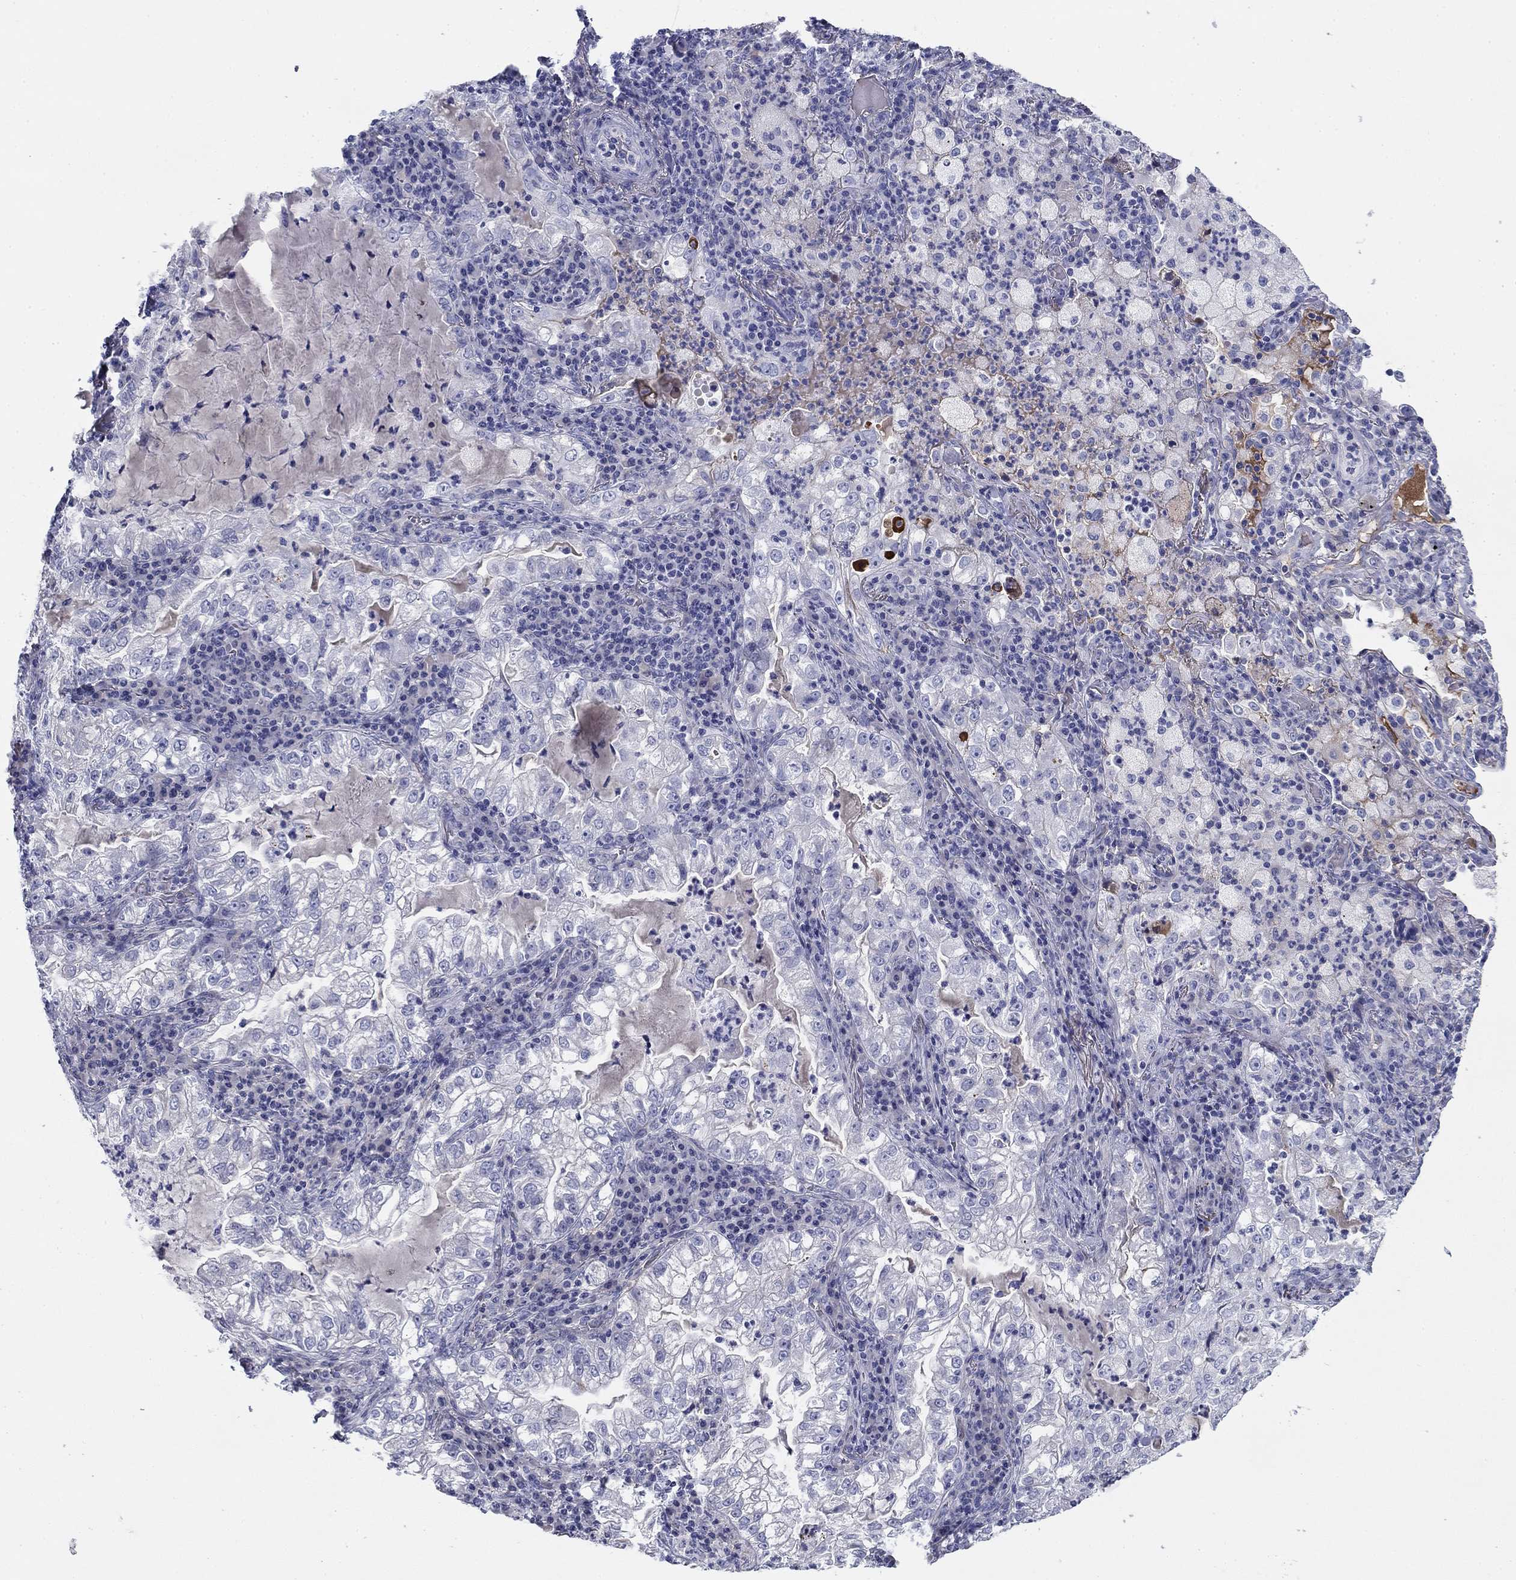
{"staining": {"intensity": "negative", "quantity": "none", "location": "none"}, "tissue": "lung cancer", "cell_type": "Tumor cells", "image_type": "cancer", "snomed": [{"axis": "morphology", "description": "Adenocarcinoma, NOS"}, {"axis": "topography", "description": "Lung"}], "caption": "An immunohistochemistry histopathology image of lung cancer (adenocarcinoma) is shown. There is no staining in tumor cells of lung cancer (adenocarcinoma).", "gene": "CPLX4", "patient": {"sex": "female", "age": 73}}